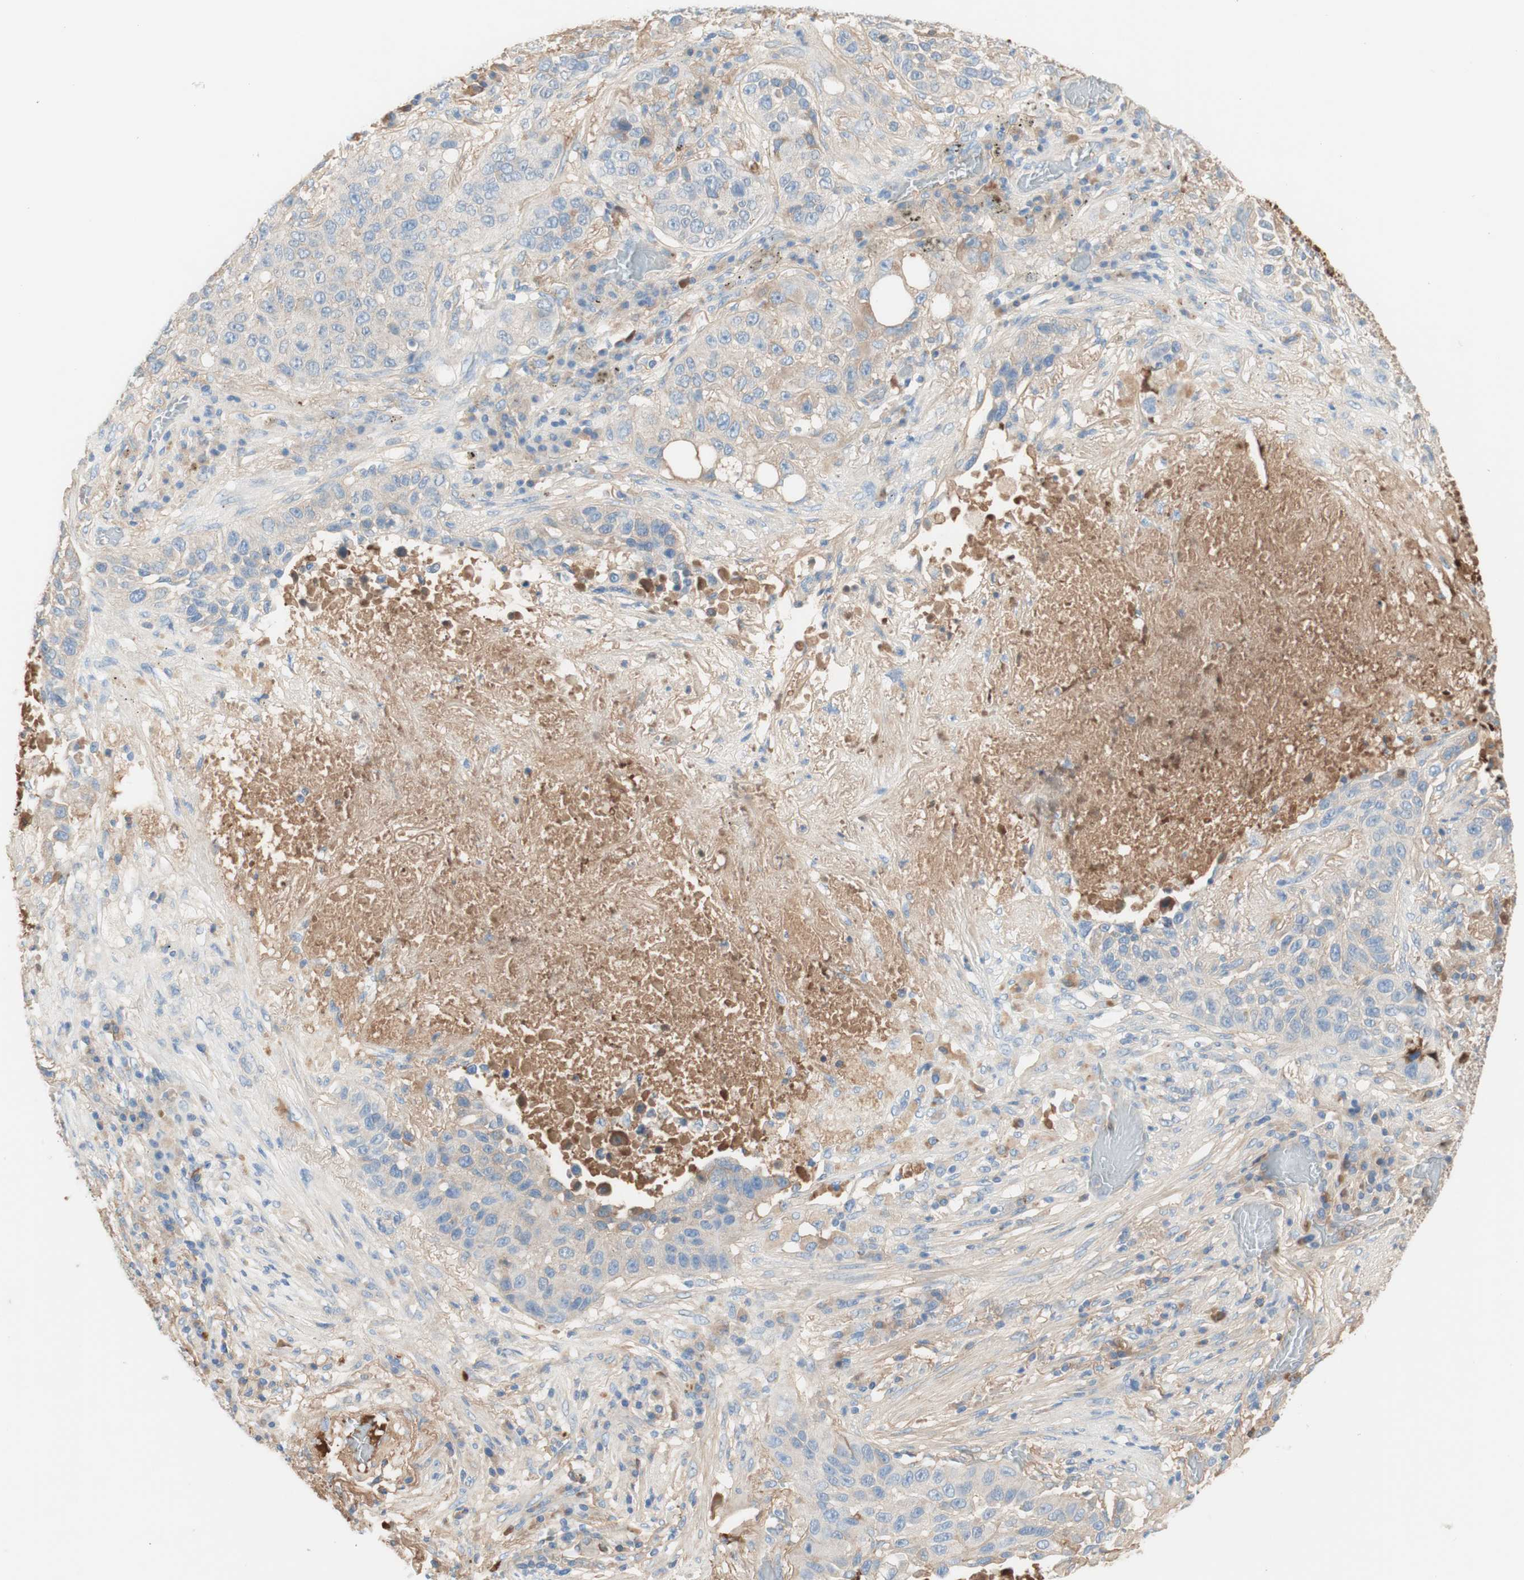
{"staining": {"intensity": "weak", "quantity": "25%-75%", "location": "cytoplasmic/membranous"}, "tissue": "lung cancer", "cell_type": "Tumor cells", "image_type": "cancer", "snomed": [{"axis": "morphology", "description": "Squamous cell carcinoma, NOS"}, {"axis": "topography", "description": "Lung"}], "caption": "Immunohistochemistry of lung squamous cell carcinoma exhibits low levels of weak cytoplasmic/membranous staining in approximately 25%-75% of tumor cells.", "gene": "KNG1", "patient": {"sex": "male", "age": 57}}